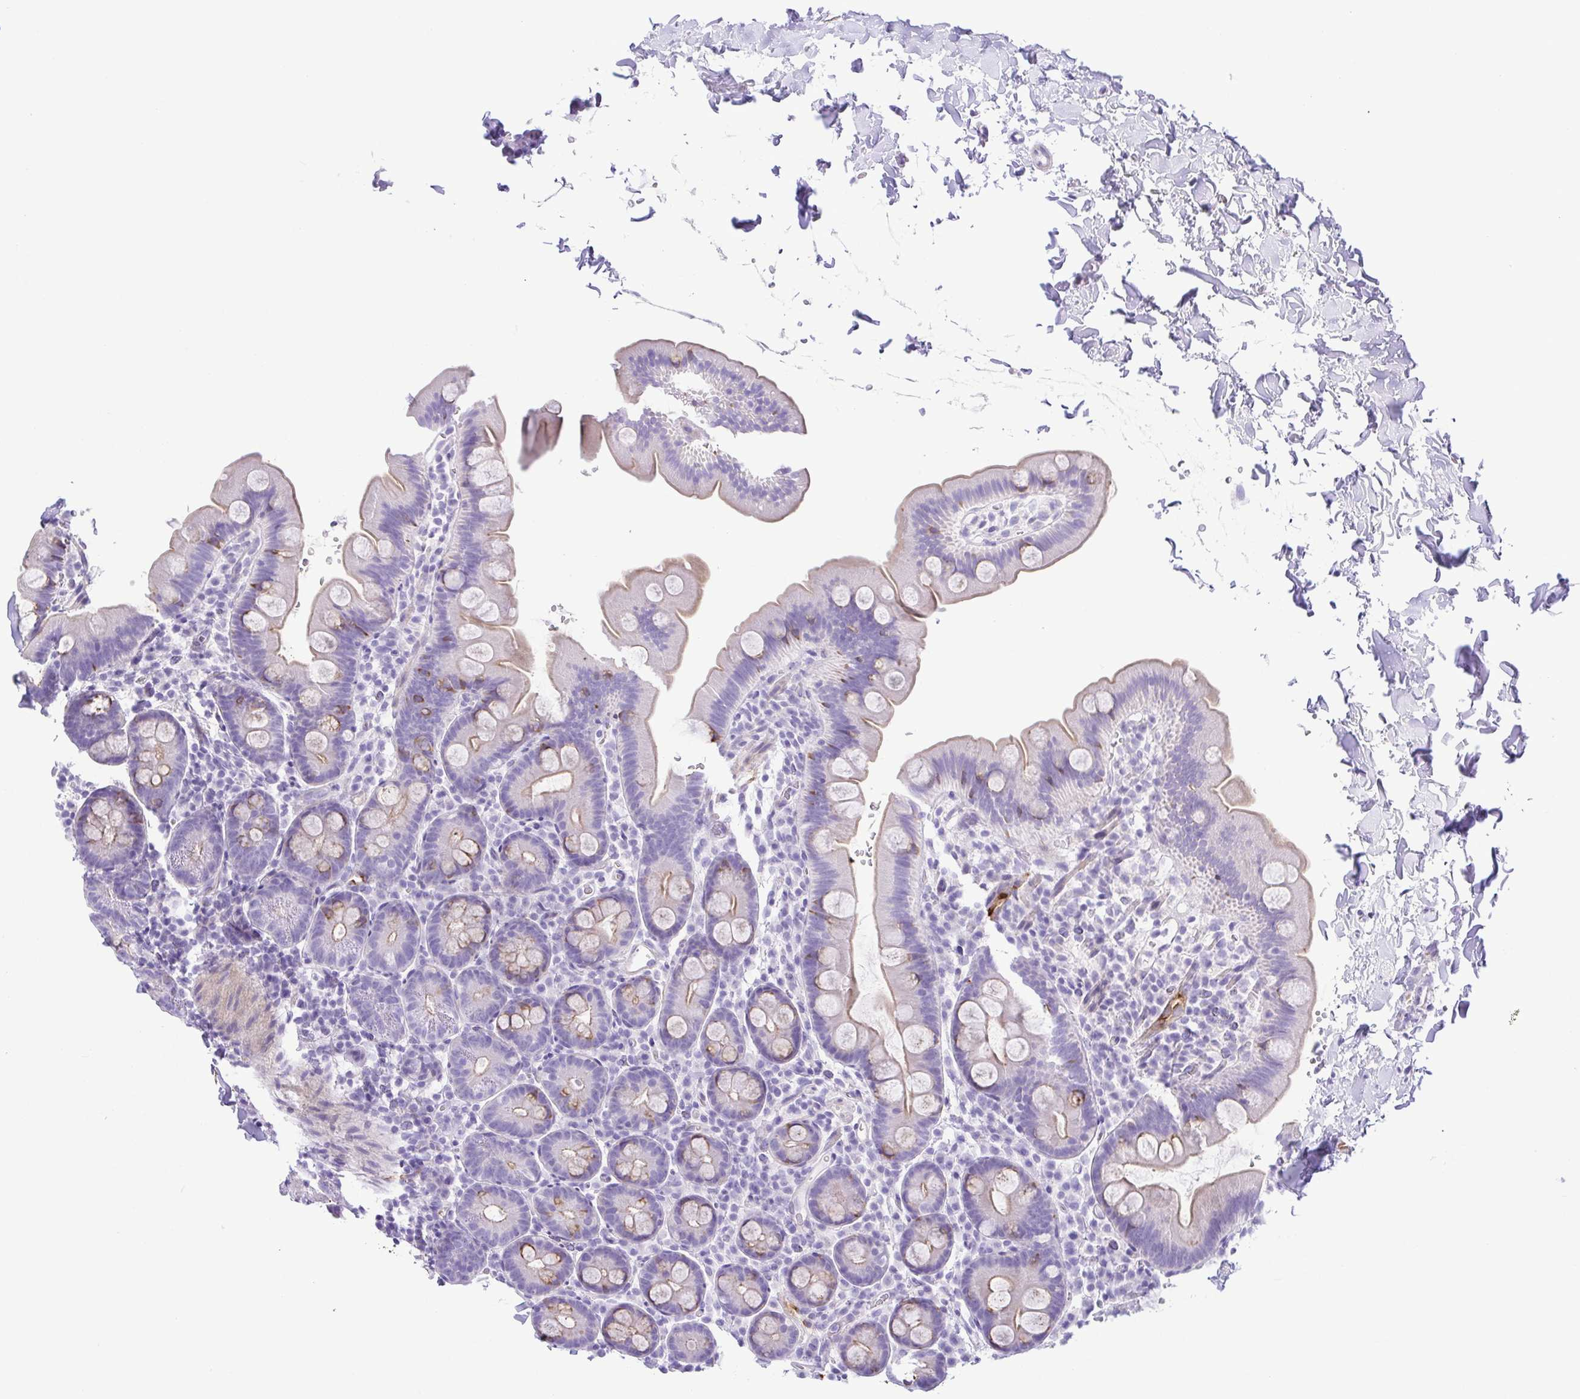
{"staining": {"intensity": "moderate", "quantity": "25%-75%", "location": "cytoplasmic/membranous"}, "tissue": "small intestine", "cell_type": "Glandular cells", "image_type": "normal", "snomed": [{"axis": "morphology", "description": "Normal tissue, NOS"}, {"axis": "topography", "description": "Small intestine"}], "caption": "Protein analysis of normal small intestine reveals moderate cytoplasmic/membranous expression in approximately 25%-75% of glandular cells.", "gene": "GPR182", "patient": {"sex": "female", "age": 68}}